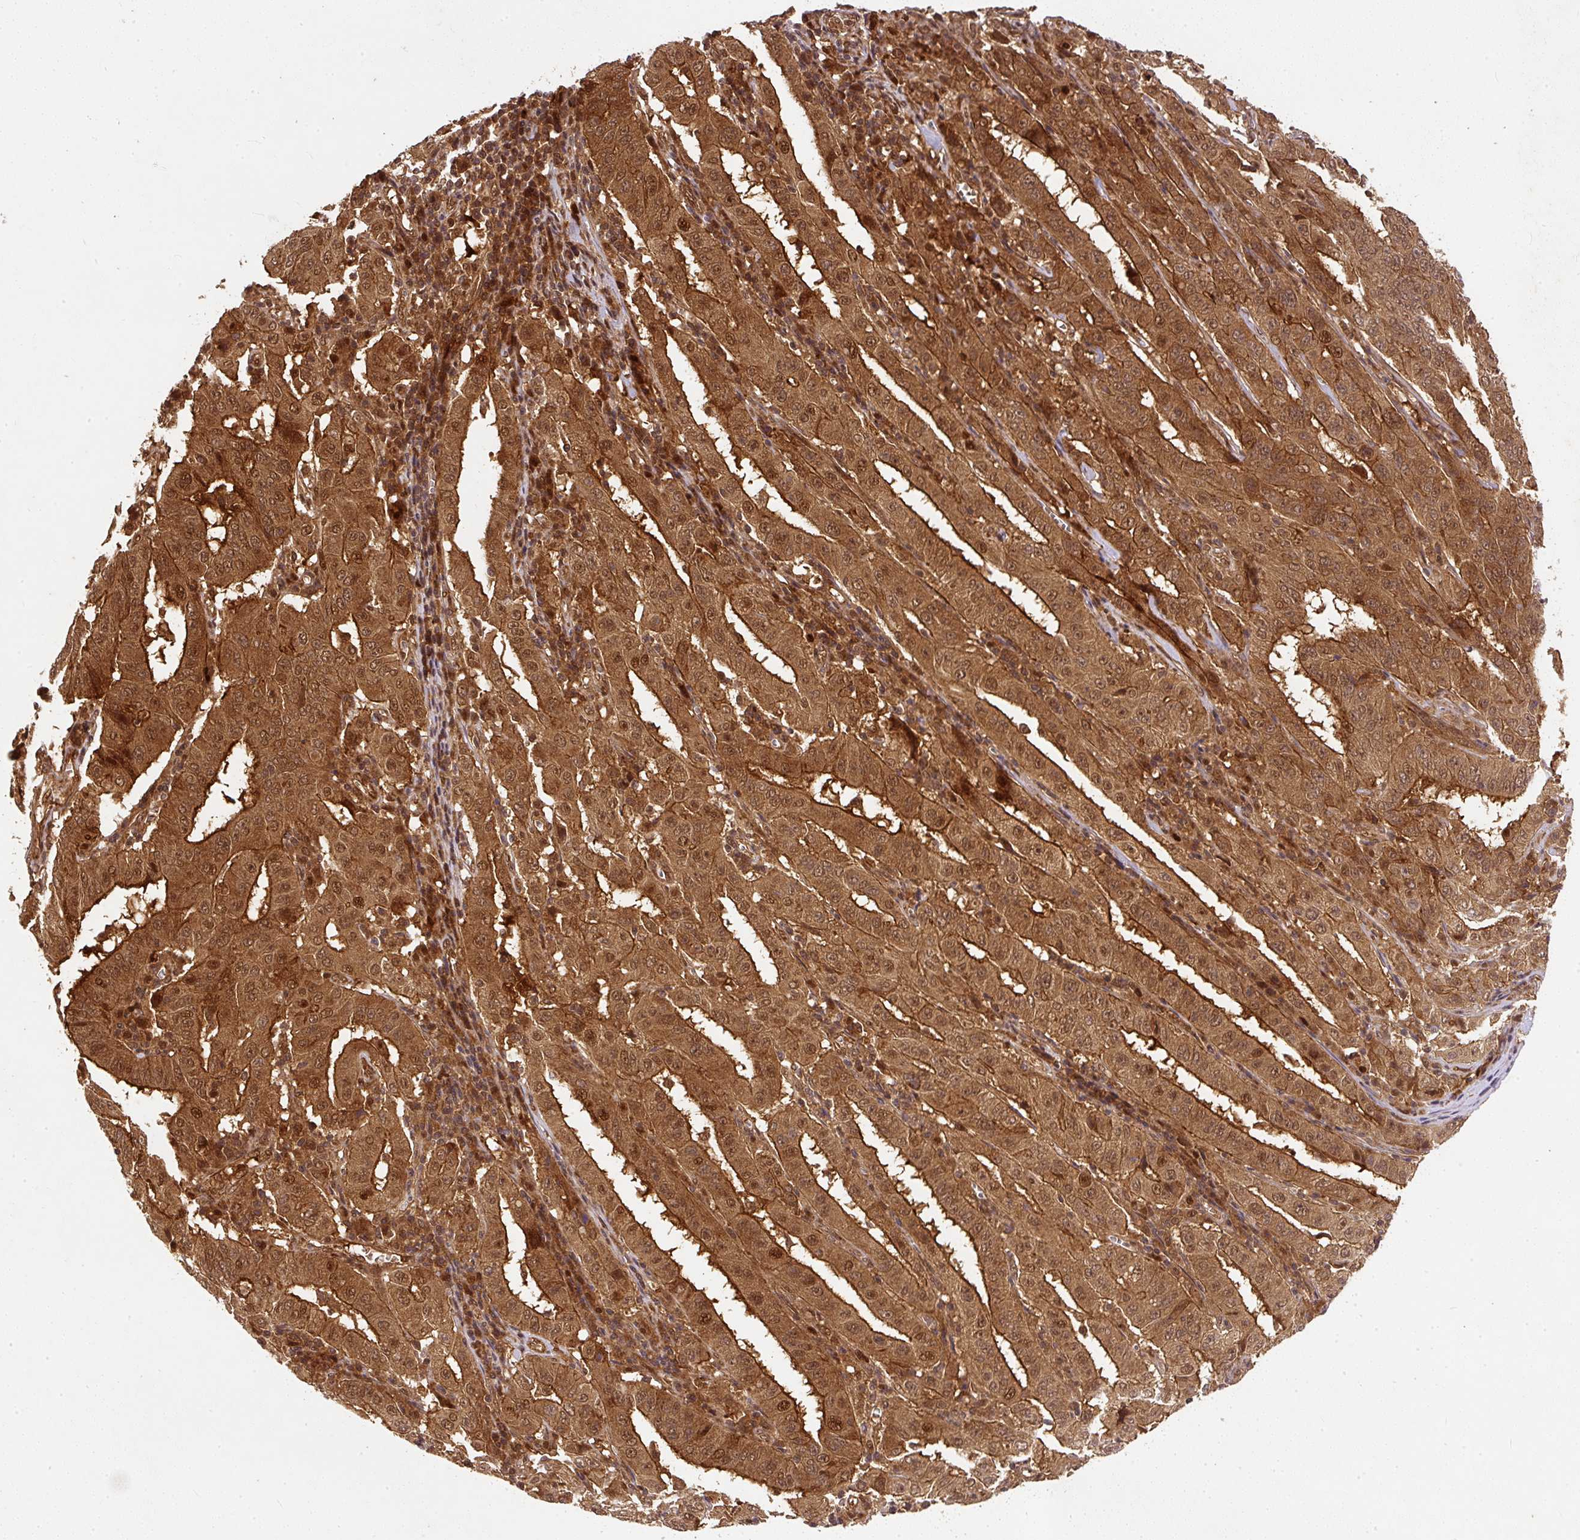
{"staining": {"intensity": "strong", "quantity": ">75%", "location": "cytoplasmic/membranous,nuclear"}, "tissue": "pancreatic cancer", "cell_type": "Tumor cells", "image_type": "cancer", "snomed": [{"axis": "morphology", "description": "Adenocarcinoma, NOS"}, {"axis": "topography", "description": "Pancreas"}], "caption": "Human adenocarcinoma (pancreatic) stained with a brown dye reveals strong cytoplasmic/membranous and nuclear positive expression in approximately >75% of tumor cells.", "gene": "PSMD1", "patient": {"sex": "male", "age": 63}}